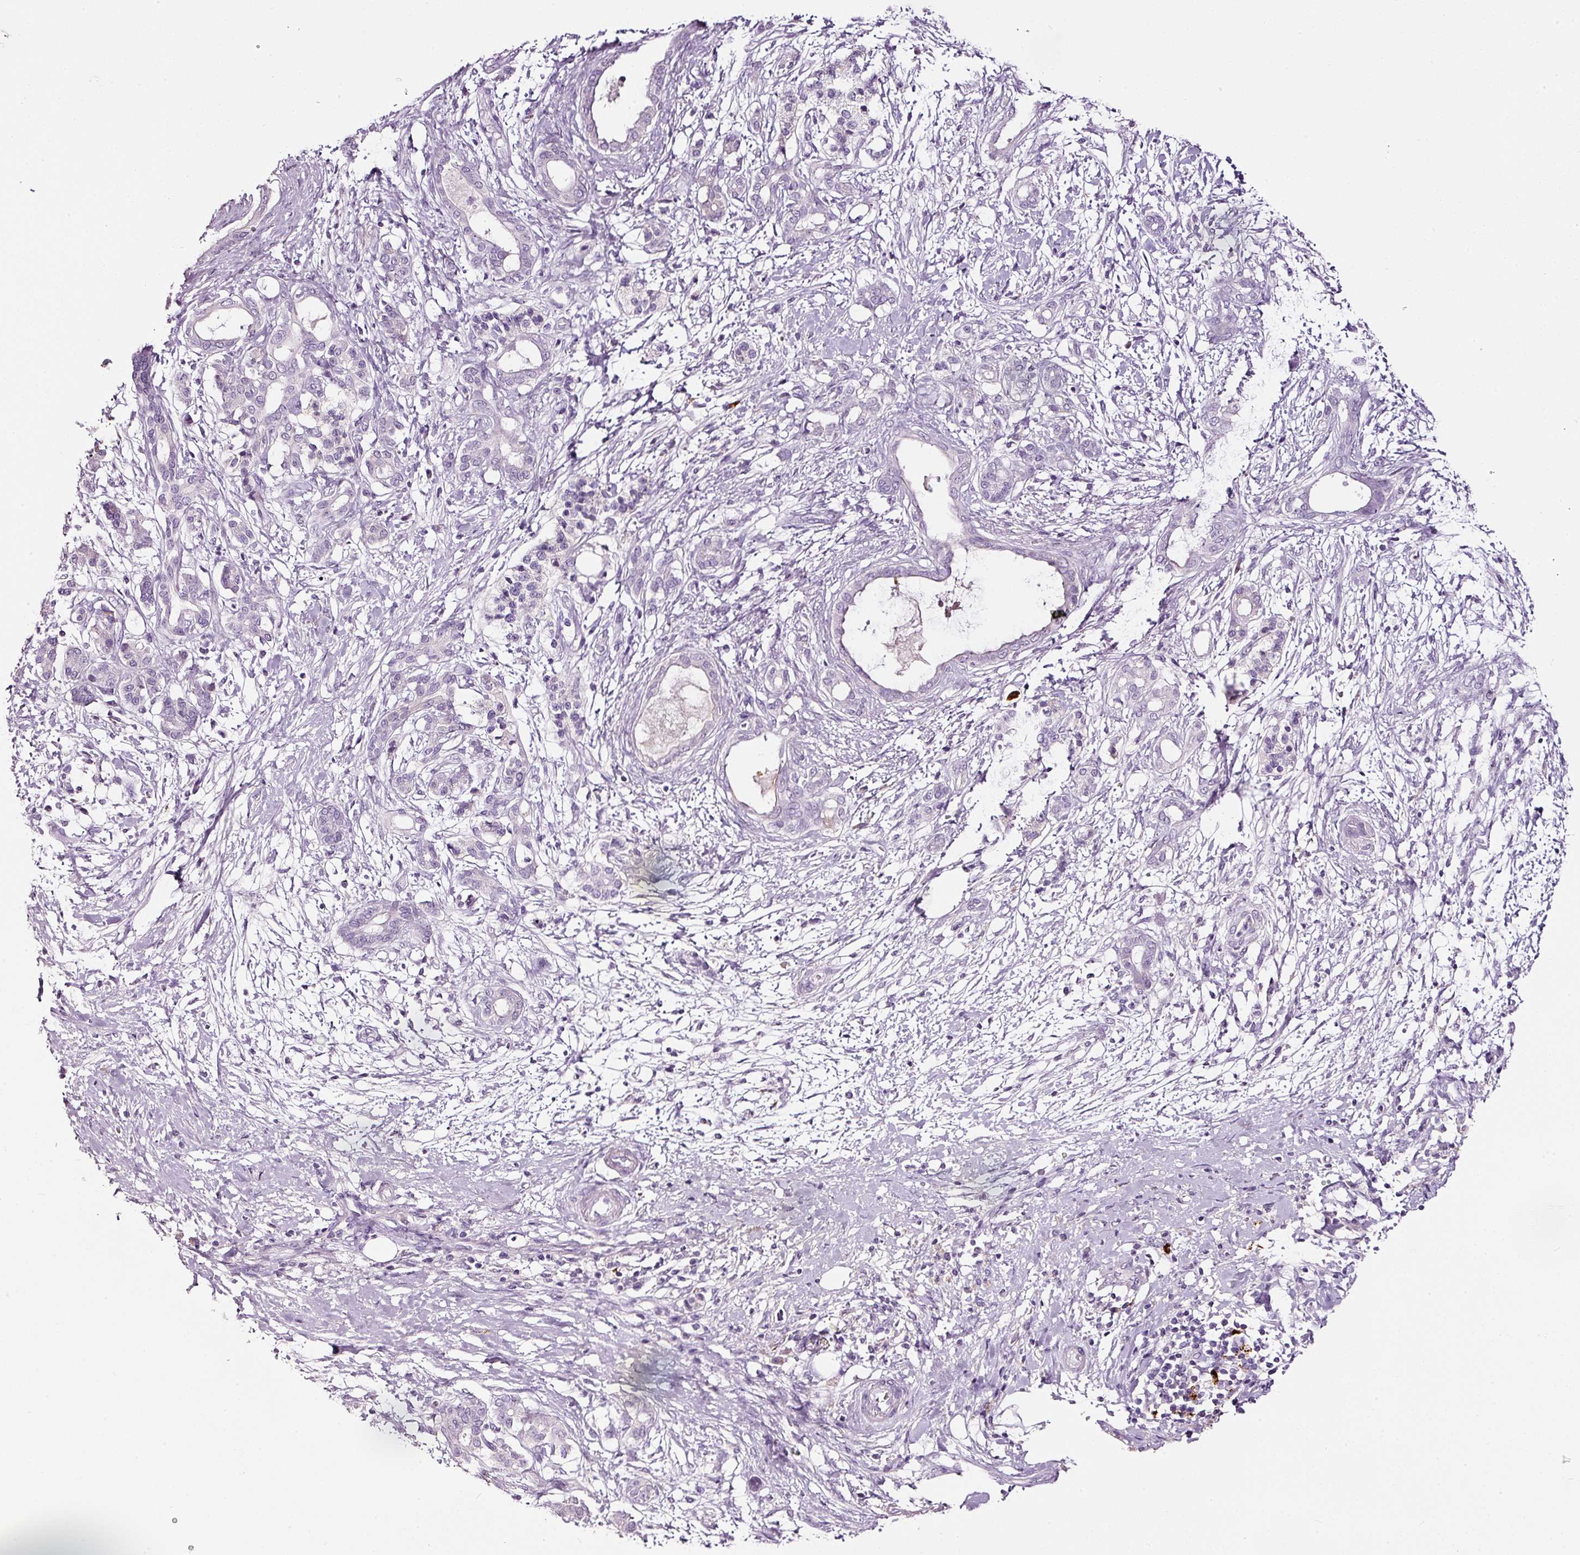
{"staining": {"intensity": "negative", "quantity": "none", "location": "none"}, "tissue": "pancreatic cancer", "cell_type": "Tumor cells", "image_type": "cancer", "snomed": [{"axis": "morphology", "description": "Adenocarcinoma, NOS"}, {"axis": "topography", "description": "Pancreas"}], "caption": "A high-resolution image shows immunohistochemistry staining of pancreatic adenocarcinoma, which demonstrates no significant staining in tumor cells.", "gene": "LAMP3", "patient": {"sex": "female", "age": 55}}